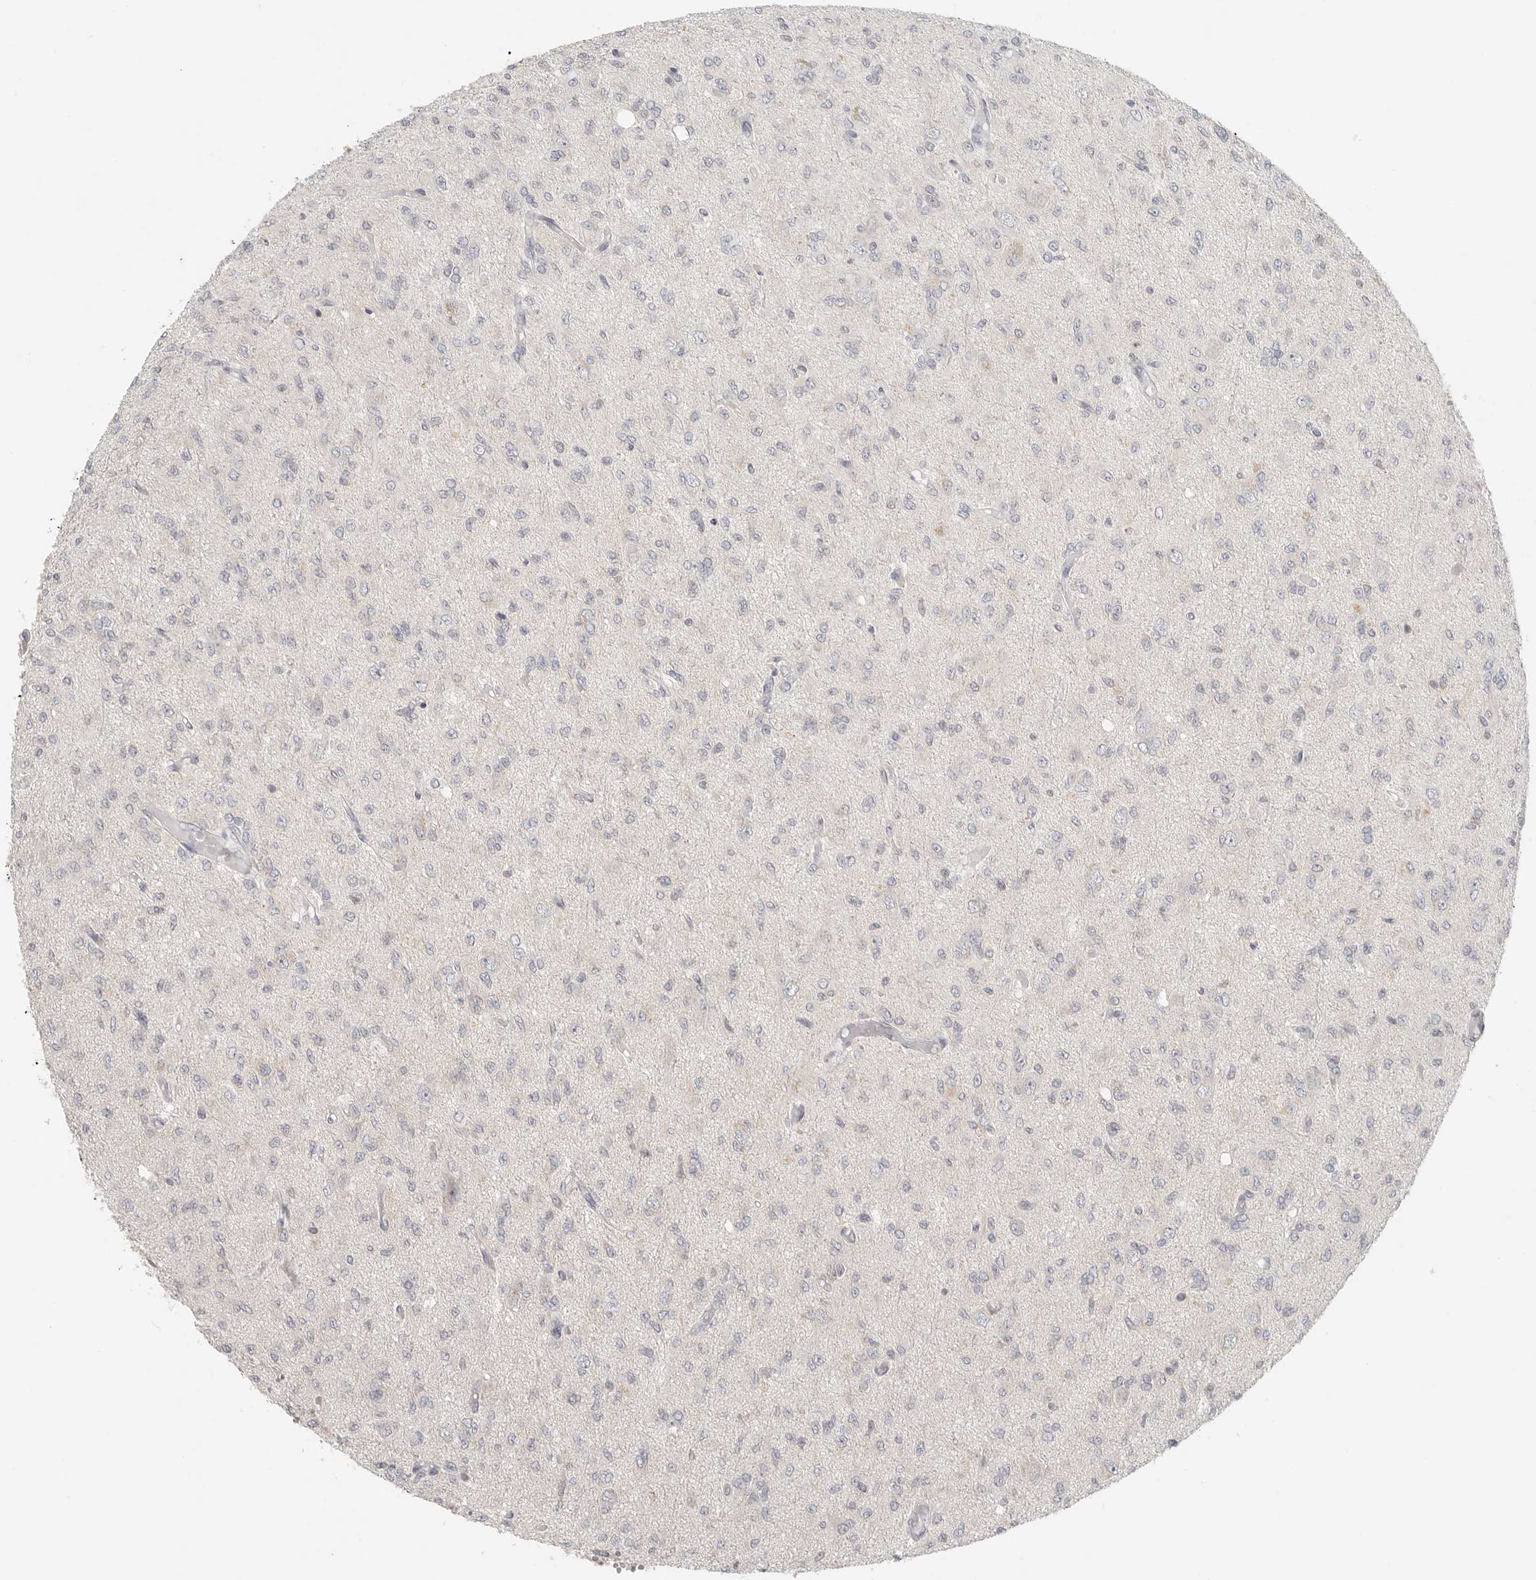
{"staining": {"intensity": "negative", "quantity": "none", "location": "none"}, "tissue": "glioma", "cell_type": "Tumor cells", "image_type": "cancer", "snomed": [{"axis": "morphology", "description": "Glioma, malignant, High grade"}, {"axis": "topography", "description": "Brain"}], "caption": "A photomicrograph of glioma stained for a protein exhibits no brown staining in tumor cells.", "gene": "SLC25A36", "patient": {"sex": "female", "age": 59}}